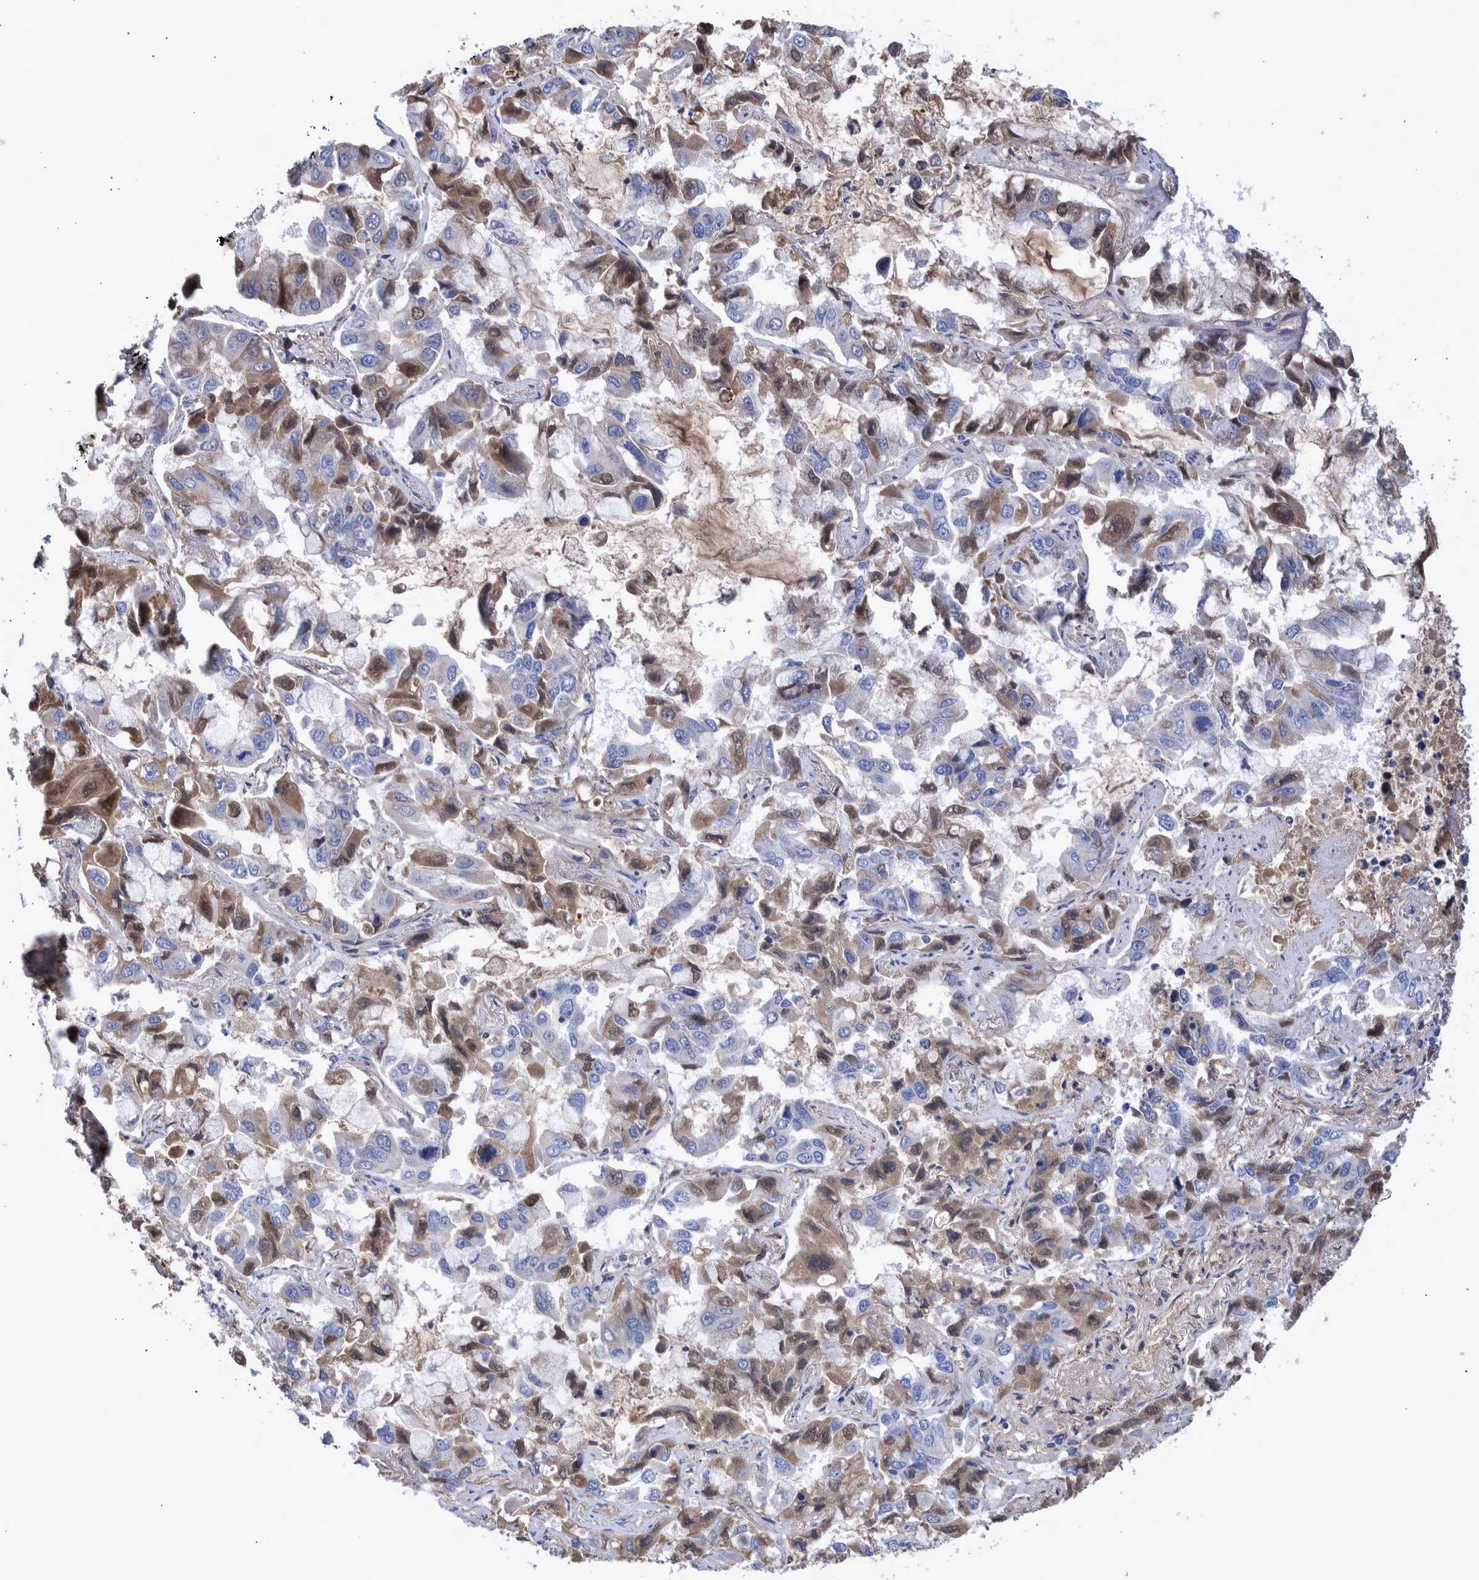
{"staining": {"intensity": "moderate", "quantity": "<25%", "location": "cytoplasmic/membranous"}, "tissue": "lung cancer", "cell_type": "Tumor cells", "image_type": "cancer", "snomed": [{"axis": "morphology", "description": "Adenocarcinoma, NOS"}, {"axis": "topography", "description": "Lung"}], "caption": "DAB immunohistochemical staining of adenocarcinoma (lung) reveals moderate cytoplasmic/membranous protein staining in about <25% of tumor cells.", "gene": "DLL4", "patient": {"sex": "male", "age": 64}}